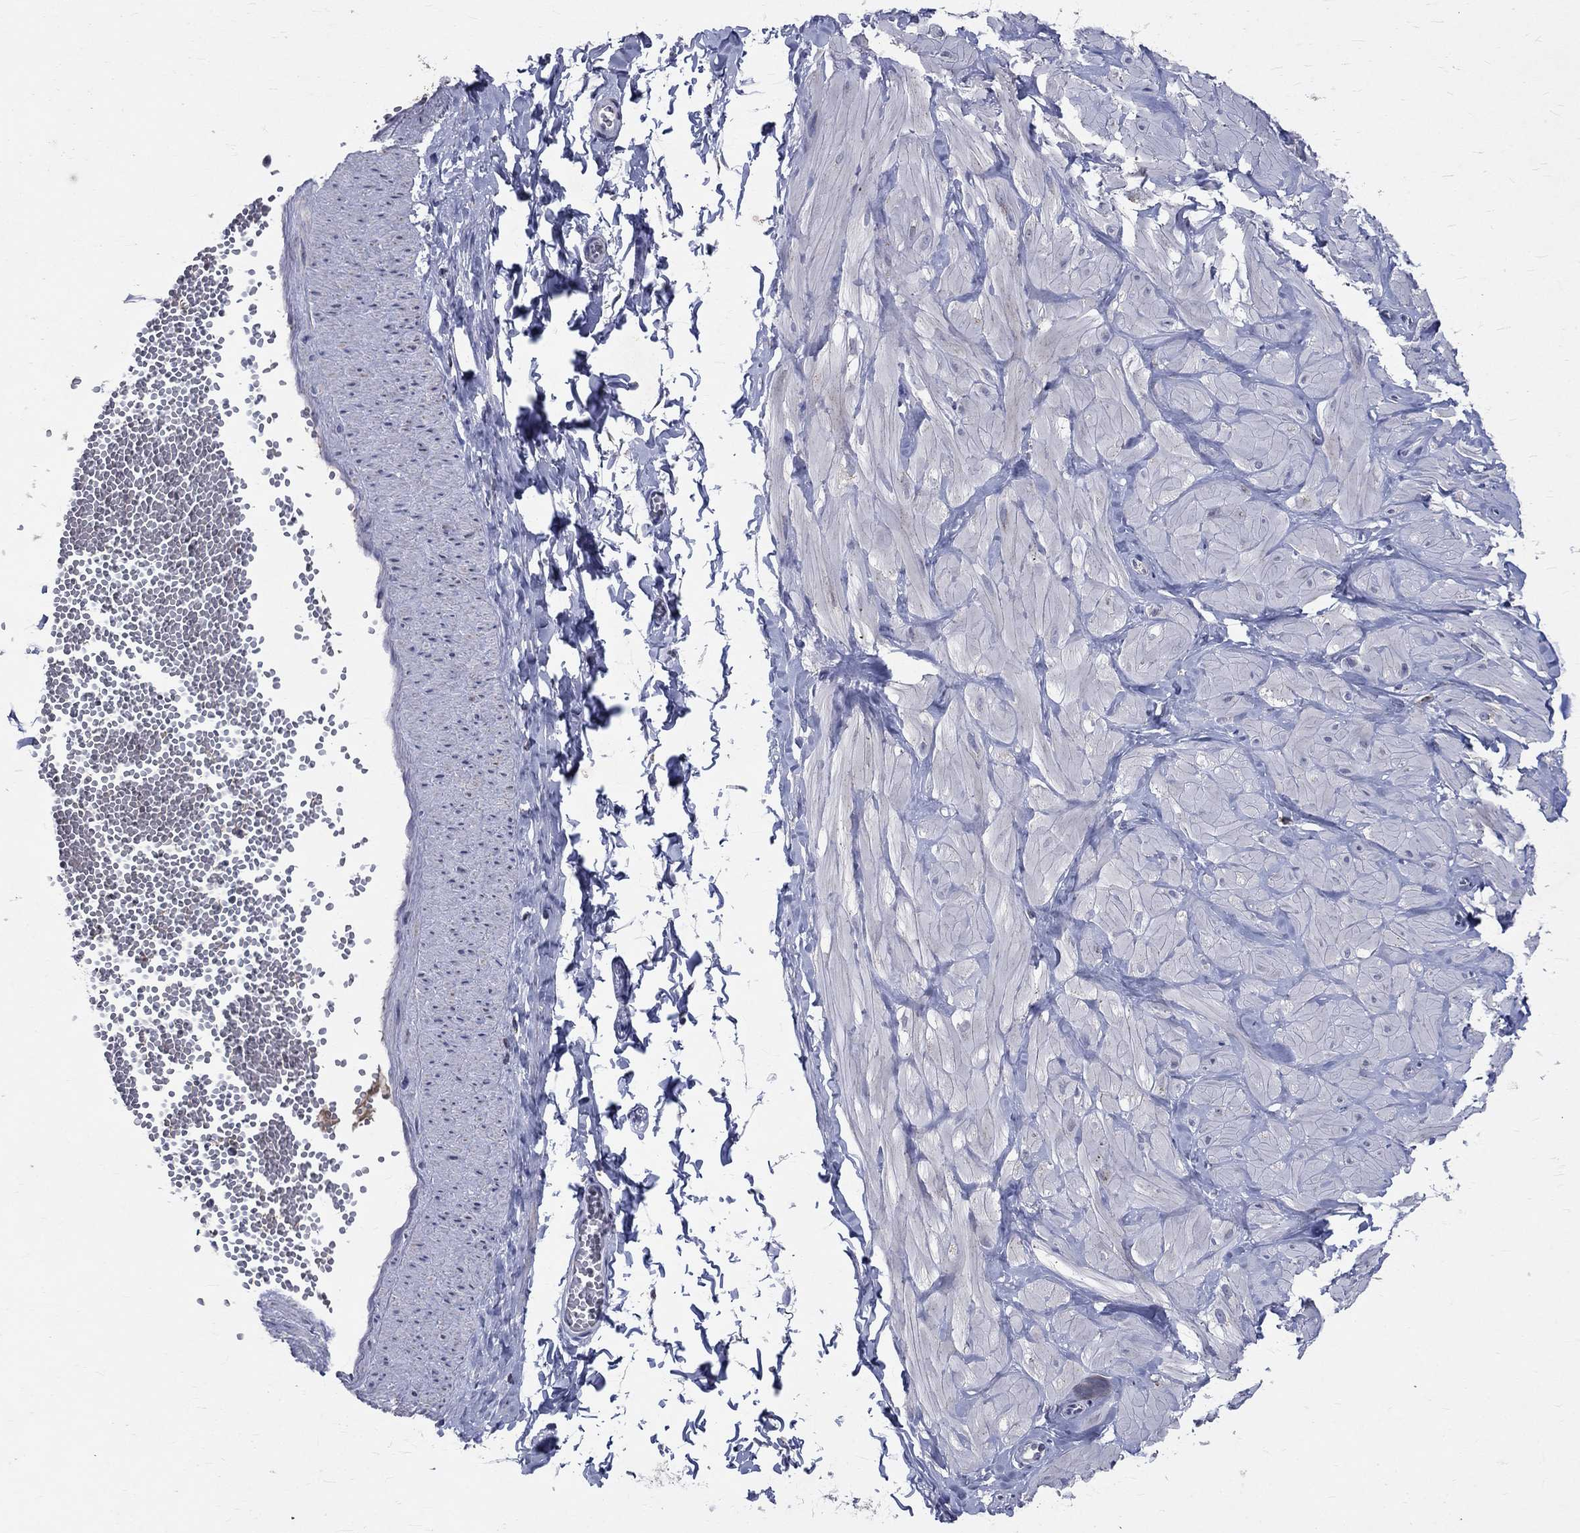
{"staining": {"intensity": "negative", "quantity": "none", "location": "none"}, "tissue": "adipose tissue", "cell_type": "Adipocytes", "image_type": "normal", "snomed": [{"axis": "morphology", "description": "Normal tissue, NOS"}, {"axis": "topography", "description": "Smooth muscle"}, {"axis": "topography", "description": "Peripheral nerve tissue"}], "caption": "A micrograph of human adipose tissue is negative for staining in adipocytes. (Stains: DAB (3,3'-diaminobenzidine) immunohistochemistry with hematoxylin counter stain, Microscopy: brightfield microscopy at high magnification).", "gene": "SLC4A10", "patient": {"sex": "male", "age": 22}}